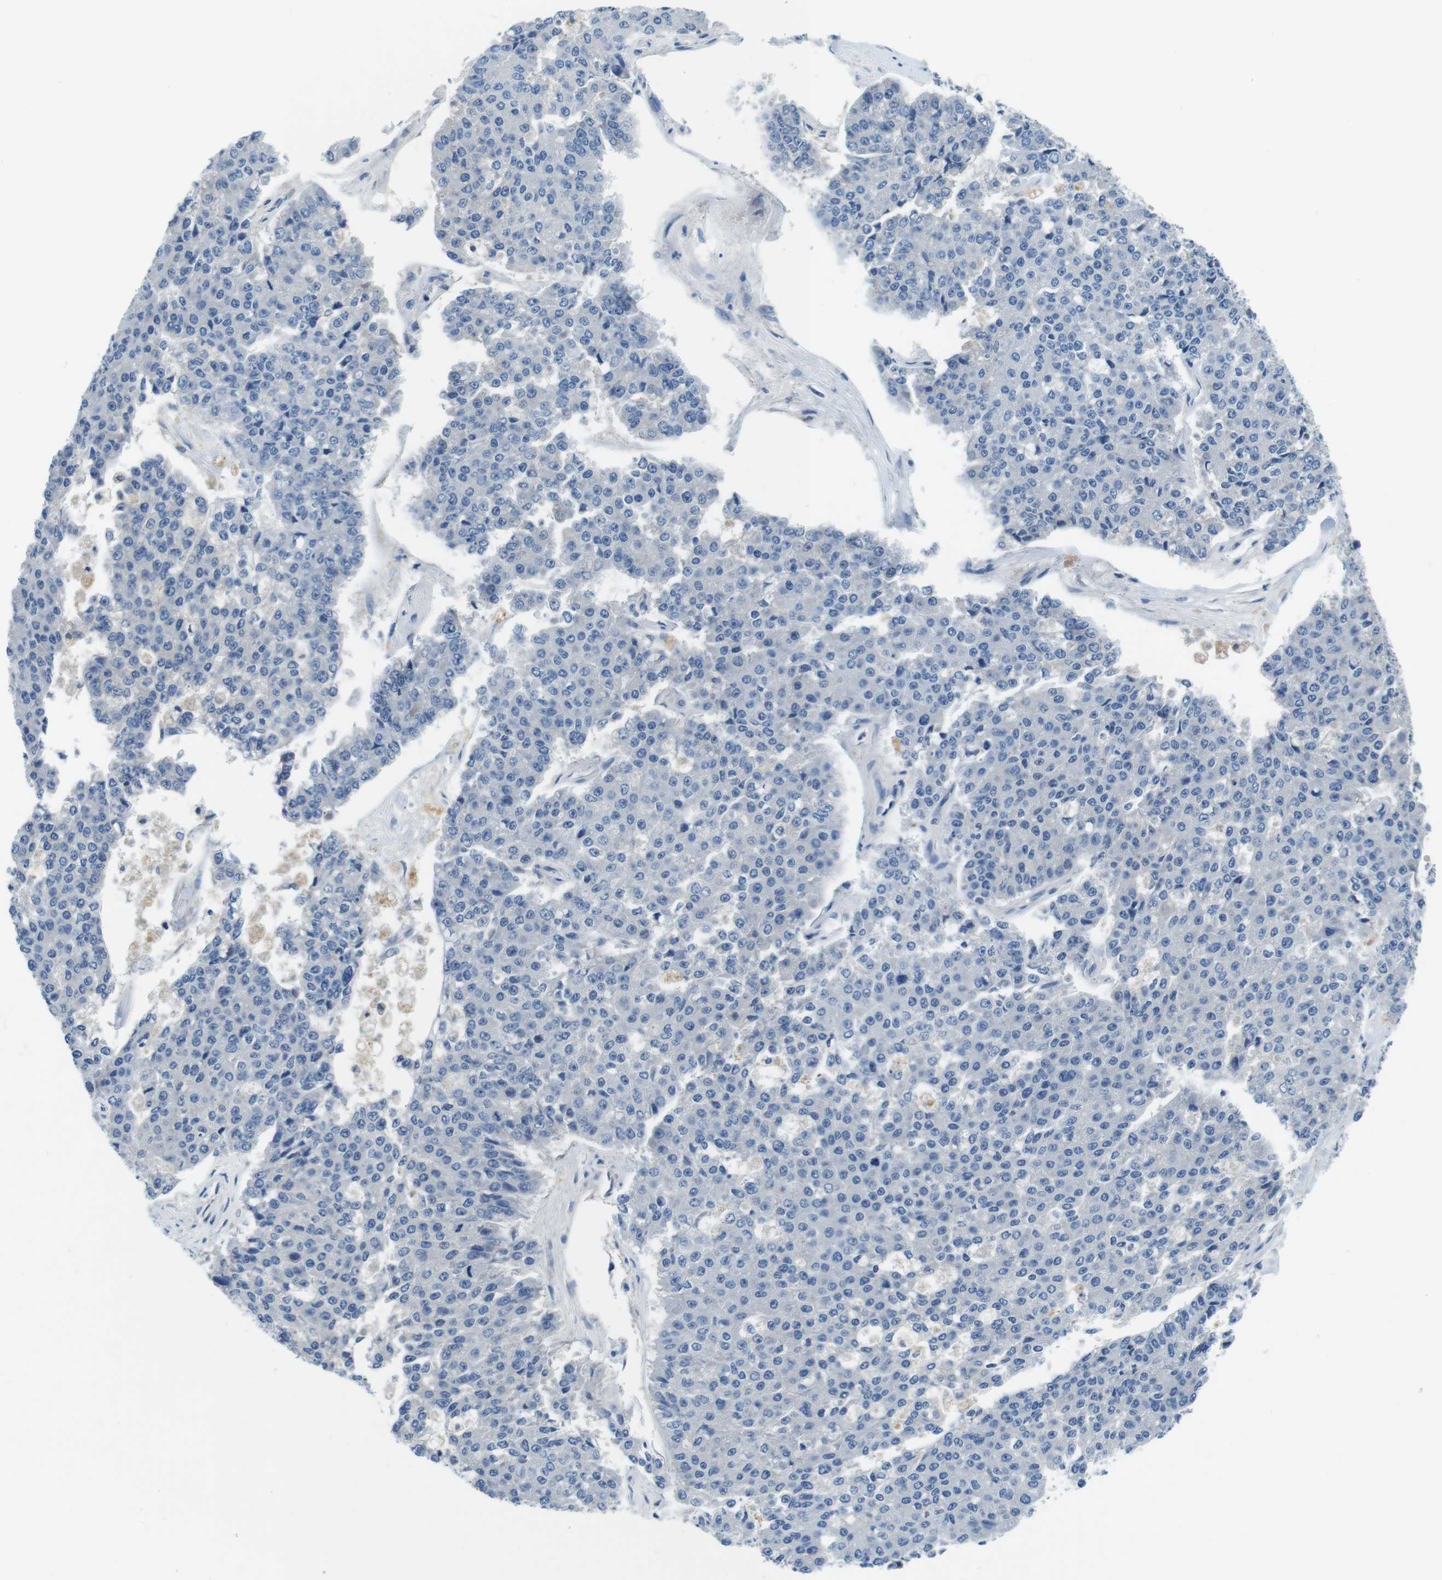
{"staining": {"intensity": "negative", "quantity": "none", "location": "none"}, "tissue": "pancreatic cancer", "cell_type": "Tumor cells", "image_type": "cancer", "snomed": [{"axis": "morphology", "description": "Adenocarcinoma, NOS"}, {"axis": "topography", "description": "Pancreas"}], "caption": "A high-resolution image shows IHC staining of pancreatic cancer (adenocarcinoma), which exhibits no significant staining in tumor cells.", "gene": "IGHD", "patient": {"sex": "male", "age": 50}}